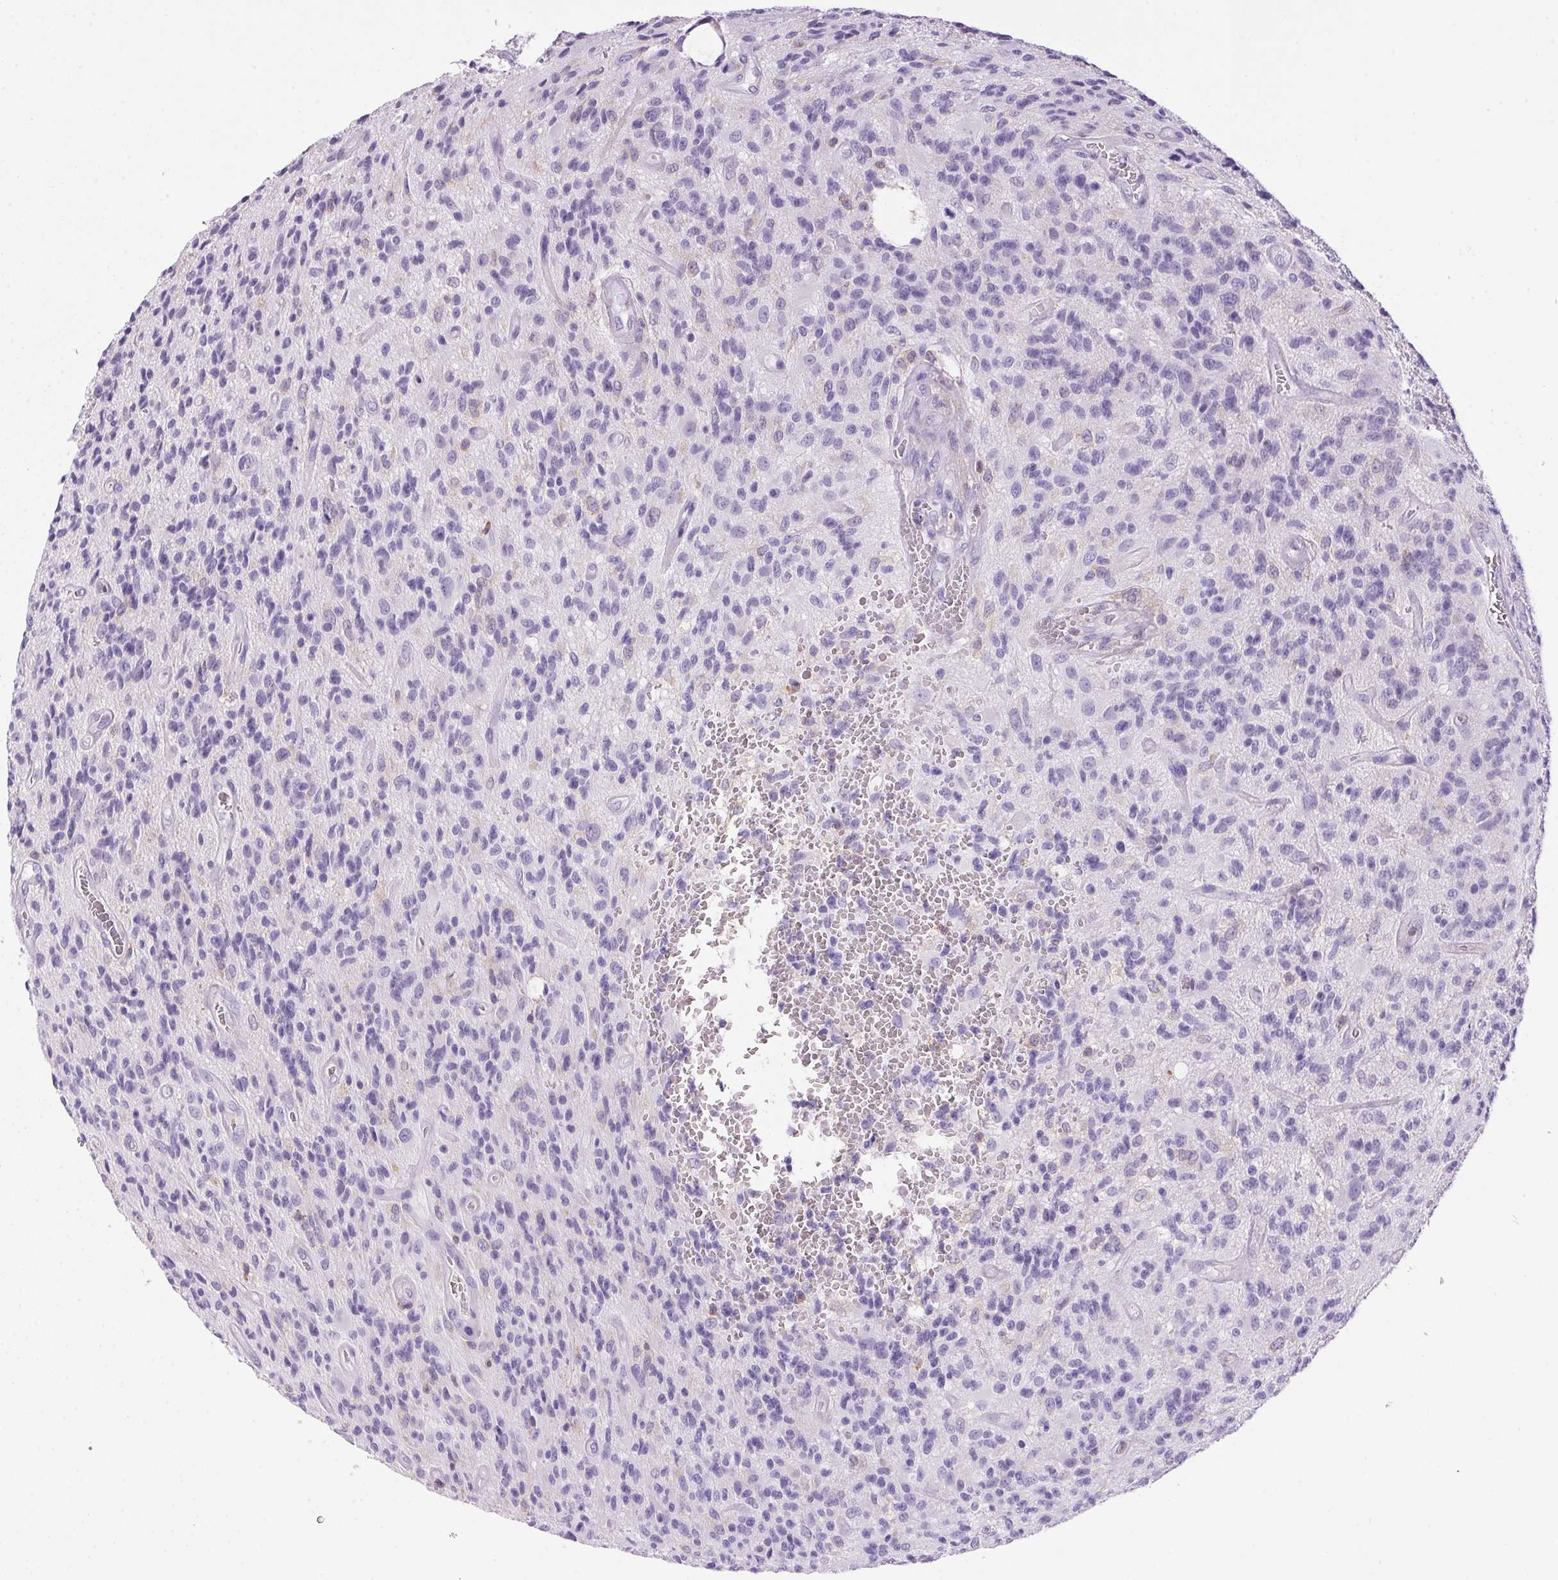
{"staining": {"intensity": "negative", "quantity": "none", "location": "none"}, "tissue": "glioma", "cell_type": "Tumor cells", "image_type": "cancer", "snomed": [{"axis": "morphology", "description": "Glioma, malignant, High grade"}, {"axis": "topography", "description": "Brain"}], "caption": "Micrograph shows no significant protein positivity in tumor cells of glioma.", "gene": "S100A2", "patient": {"sex": "male", "age": 76}}